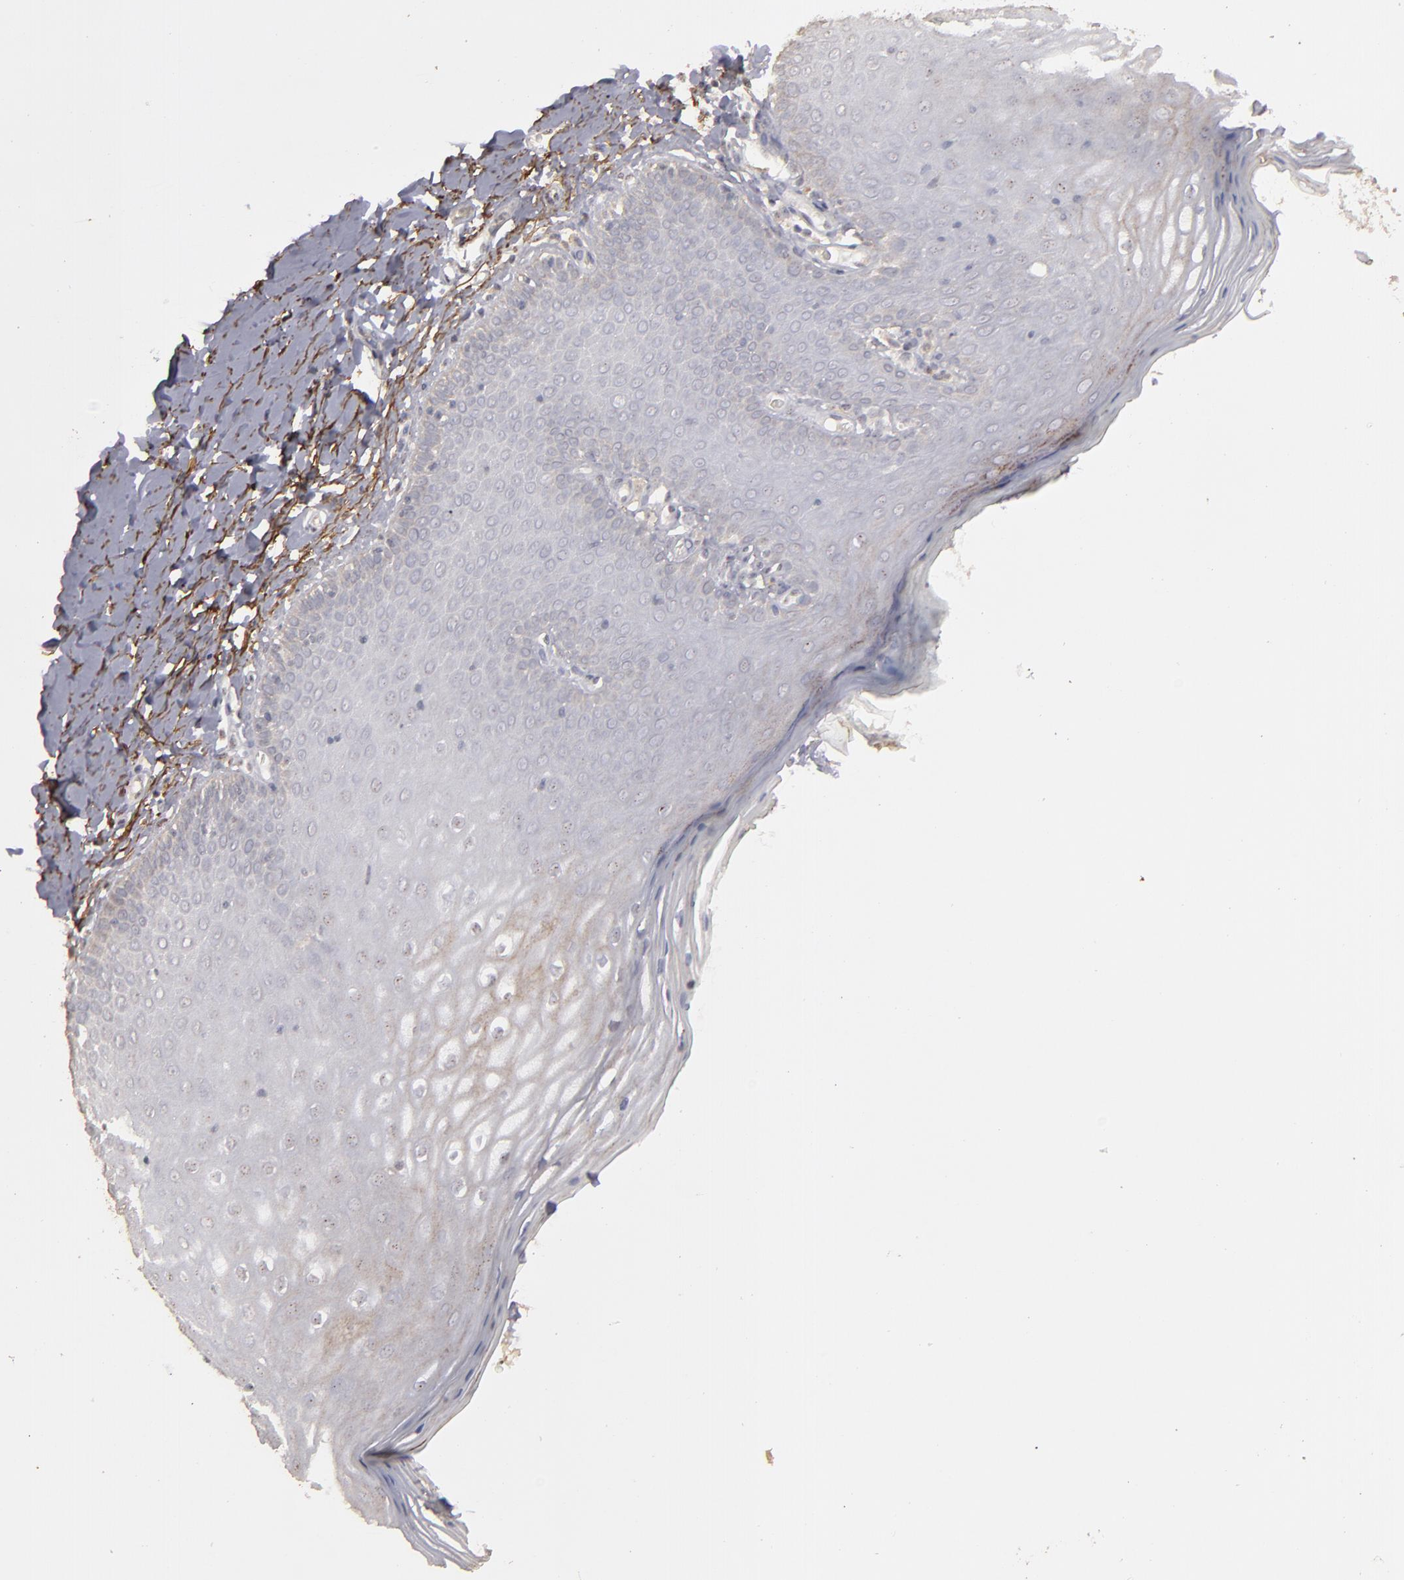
{"staining": {"intensity": "weak", "quantity": "<25%", "location": "cytoplasmic/membranous"}, "tissue": "vagina", "cell_type": "Squamous epithelial cells", "image_type": "normal", "snomed": [{"axis": "morphology", "description": "Normal tissue, NOS"}, {"axis": "topography", "description": "Vagina"}], "caption": "This is an immunohistochemistry (IHC) image of benign human vagina. There is no positivity in squamous epithelial cells.", "gene": "CD55", "patient": {"sex": "female", "age": 55}}